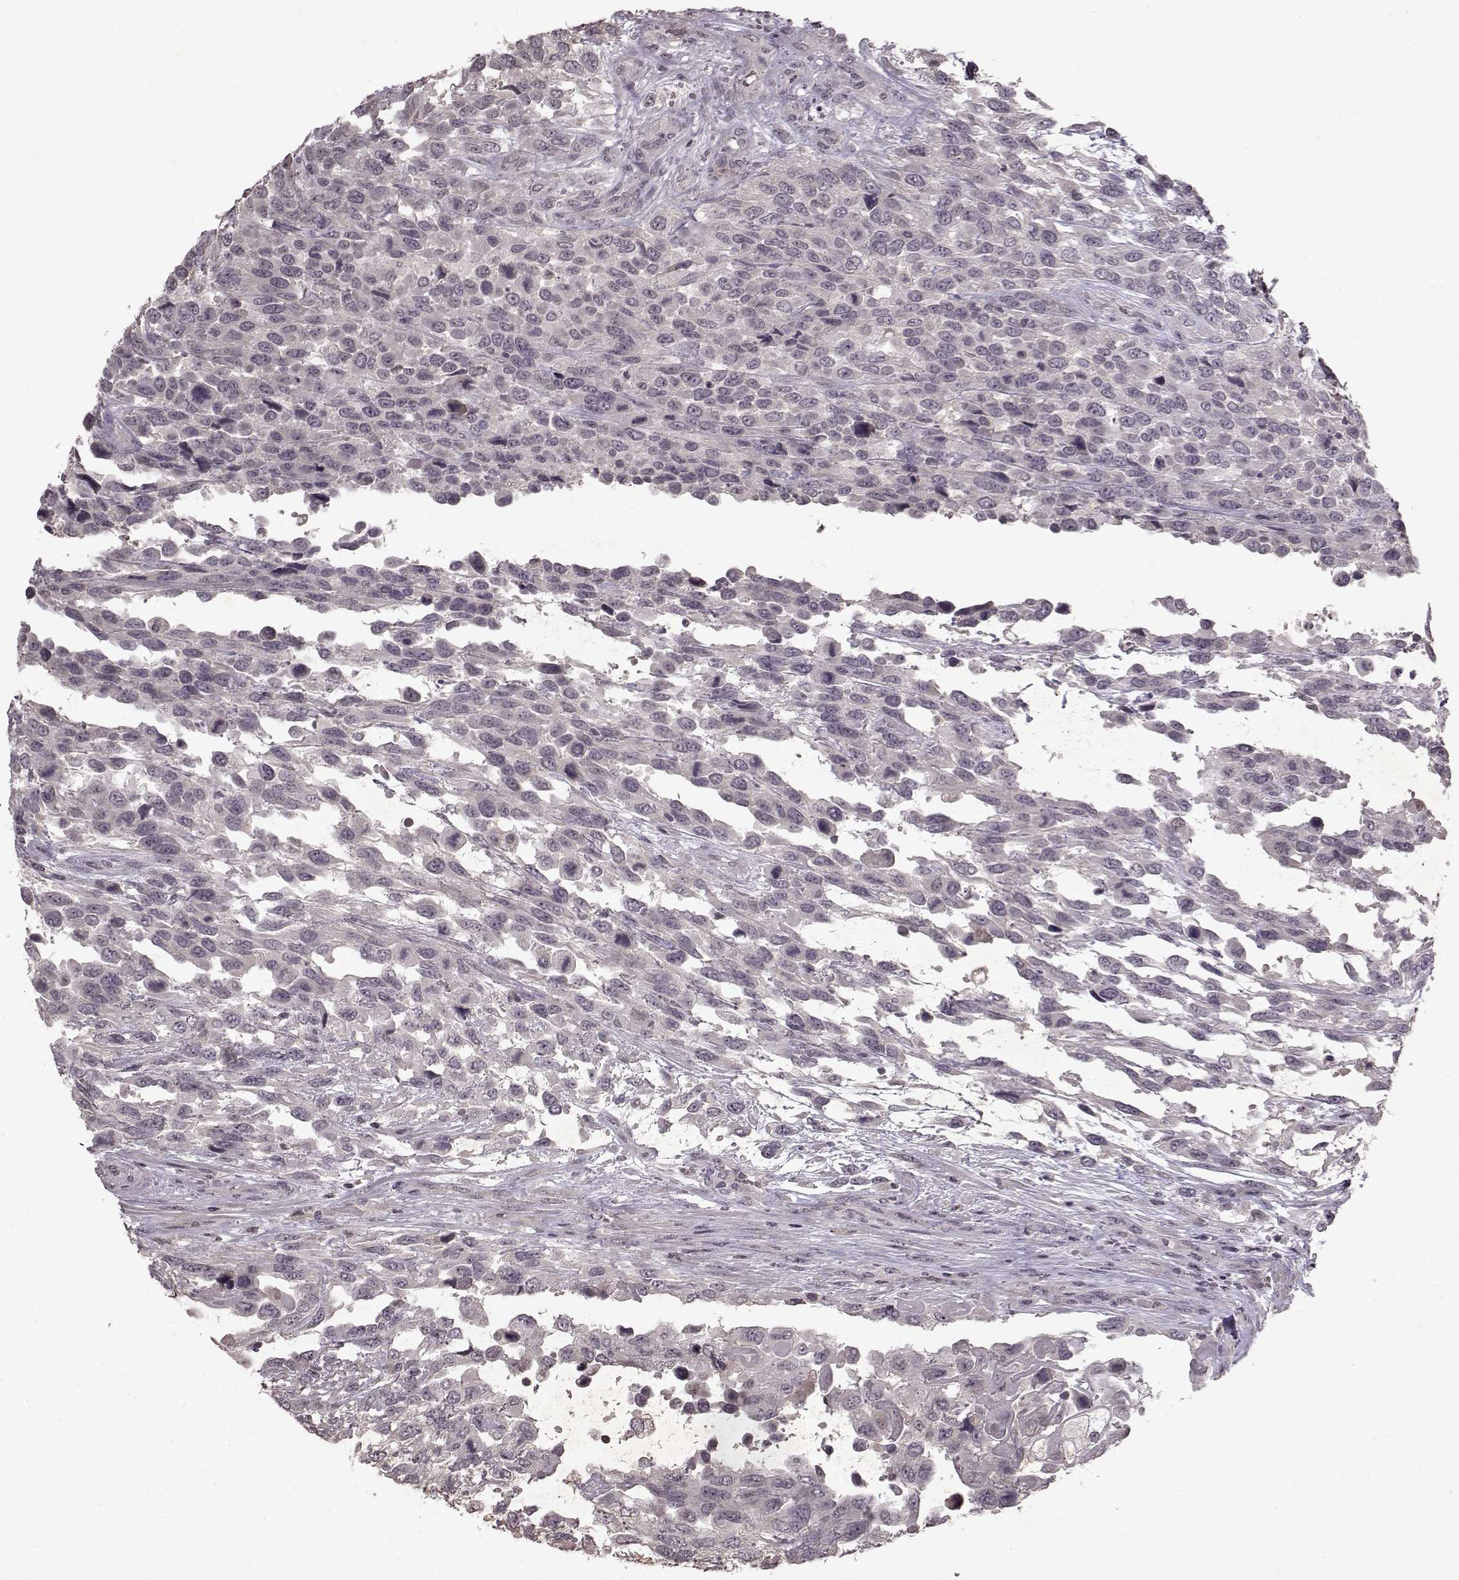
{"staining": {"intensity": "negative", "quantity": "none", "location": "none"}, "tissue": "urothelial cancer", "cell_type": "Tumor cells", "image_type": "cancer", "snomed": [{"axis": "morphology", "description": "Urothelial carcinoma, High grade"}, {"axis": "topography", "description": "Urinary bladder"}], "caption": "This is an immunohistochemistry (IHC) histopathology image of human high-grade urothelial carcinoma. There is no positivity in tumor cells.", "gene": "LHB", "patient": {"sex": "female", "age": 70}}